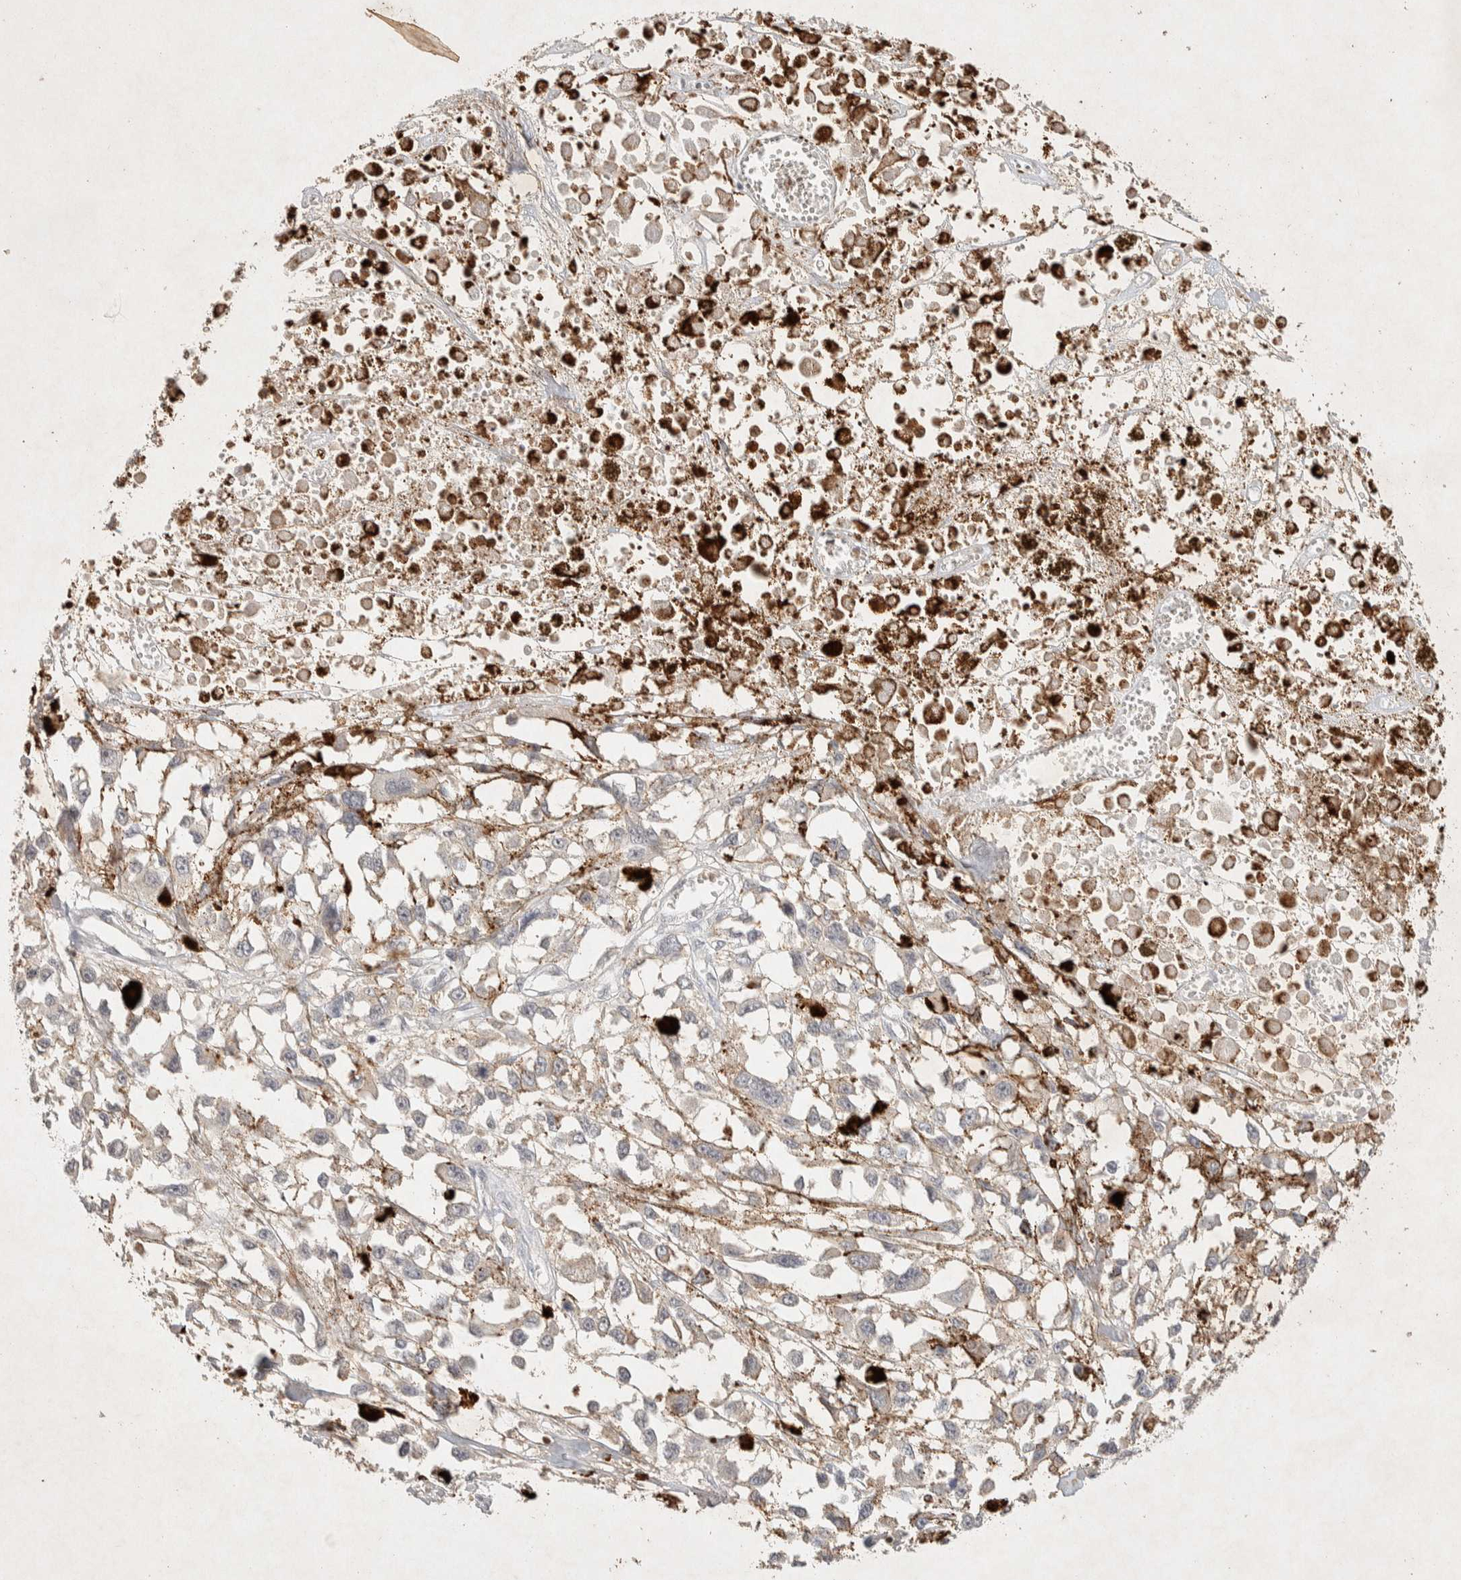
{"staining": {"intensity": "negative", "quantity": "none", "location": "none"}, "tissue": "melanoma", "cell_type": "Tumor cells", "image_type": "cancer", "snomed": [{"axis": "morphology", "description": "Malignant melanoma, Metastatic site"}, {"axis": "topography", "description": "Lymph node"}], "caption": "Tumor cells are negative for brown protein staining in malignant melanoma (metastatic site).", "gene": "RAC2", "patient": {"sex": "male", "age": 59}}